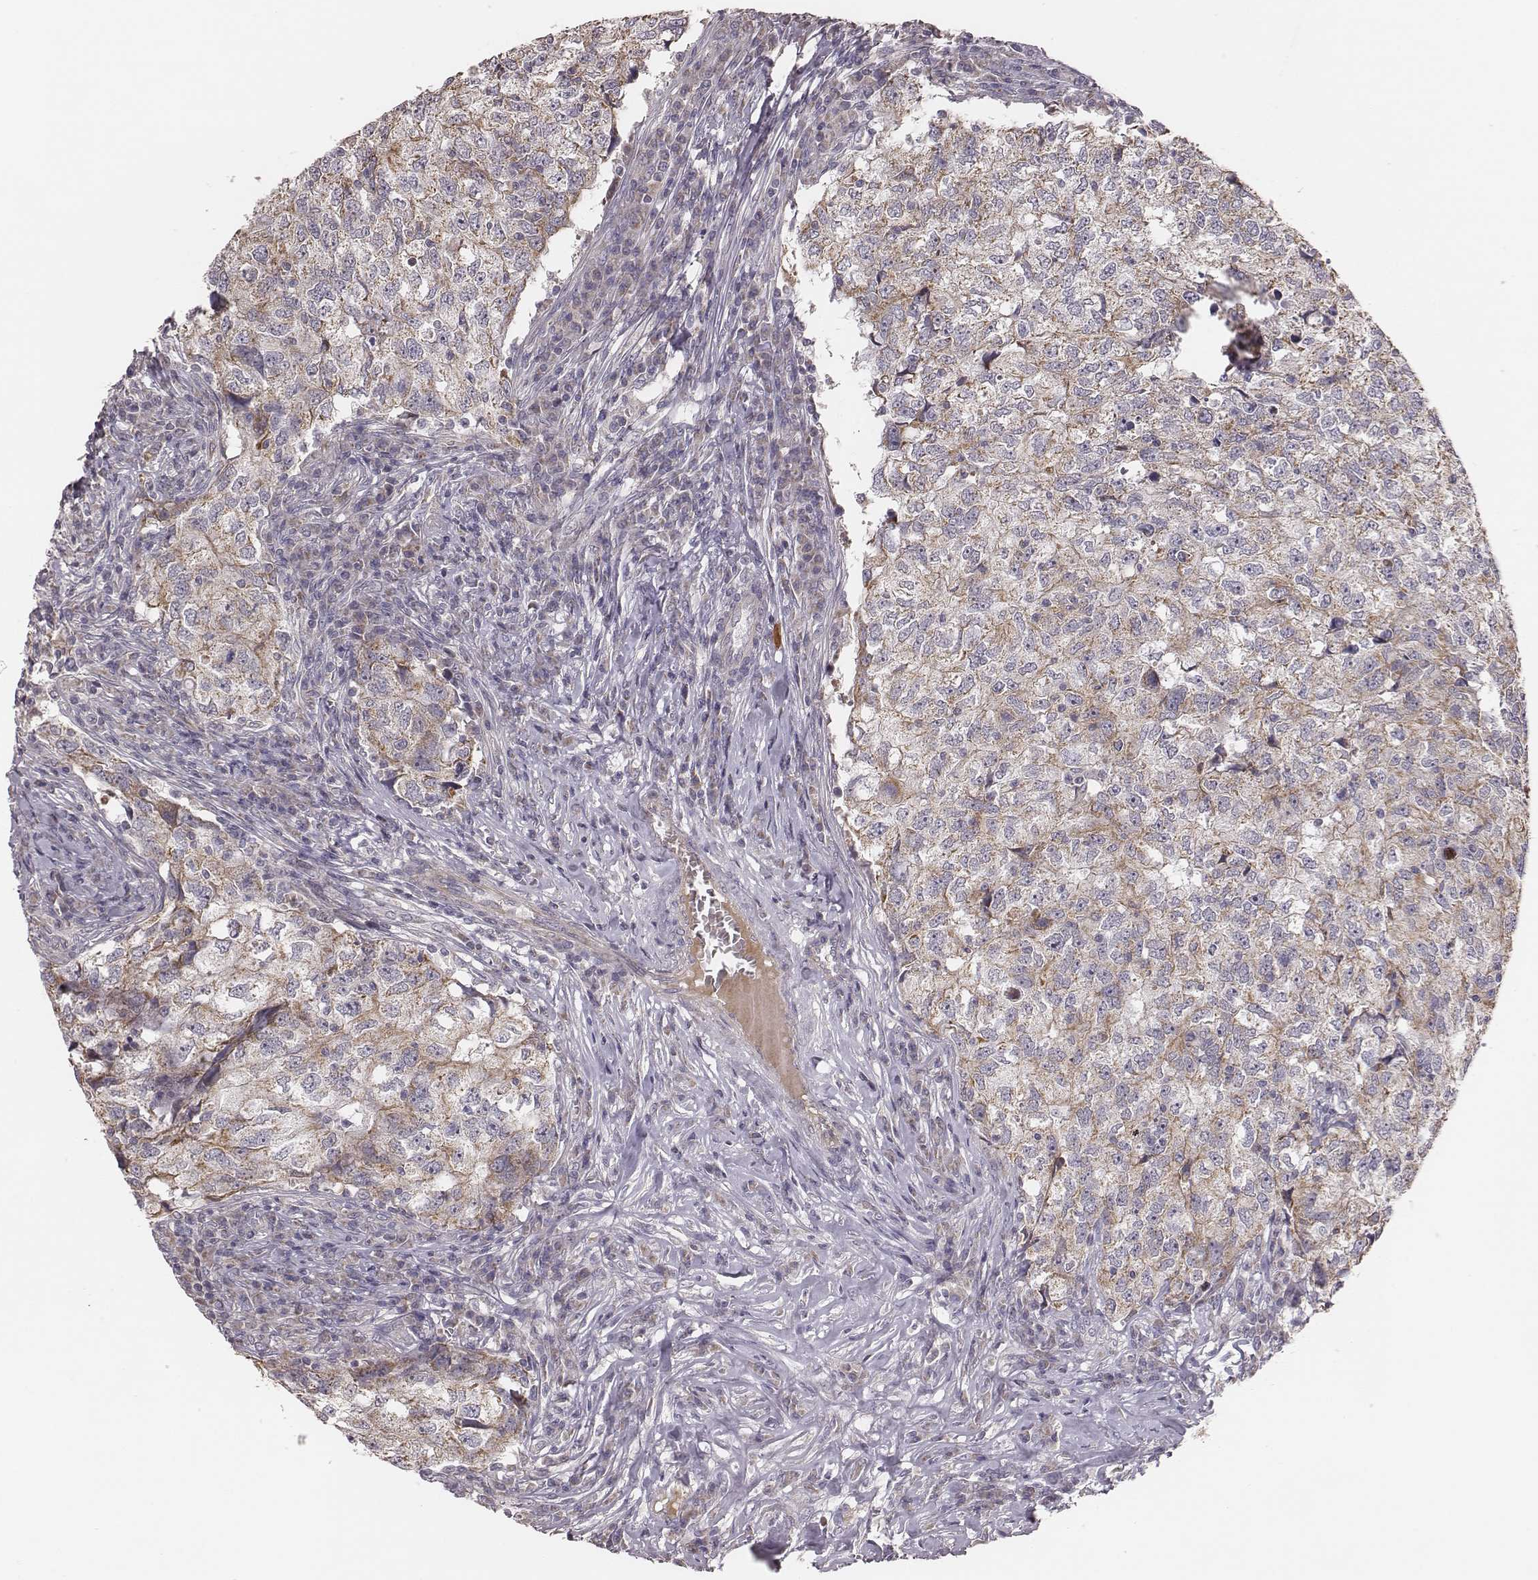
{"staining": {"intensity": "weak", "quantity": "25%-75%", "location": "cytoplasmic/membranous"}, "tissue": "breast cancer", "cell_type": "Tumor cells", "image_type": "cancer", "snomed": [{"axis": "morphology", "description": "Duct carcinoma"}, {"axis": "topography", "description": "Breast"}], "caption": "Immunohistochemistry (IHC) micrograph of neoplastic tissue: human breast invasive ductal carcinoma stained using immunohistochemistry (IHC) demonstrates low levels of weak protein expression localized specifically in the cytoplasmic/membranous of tumor cells, appearing as a cytoplasmic/membranous brown color.", "gene": "HAVCR1", "patient": {"sex": "female", "age": 30}}